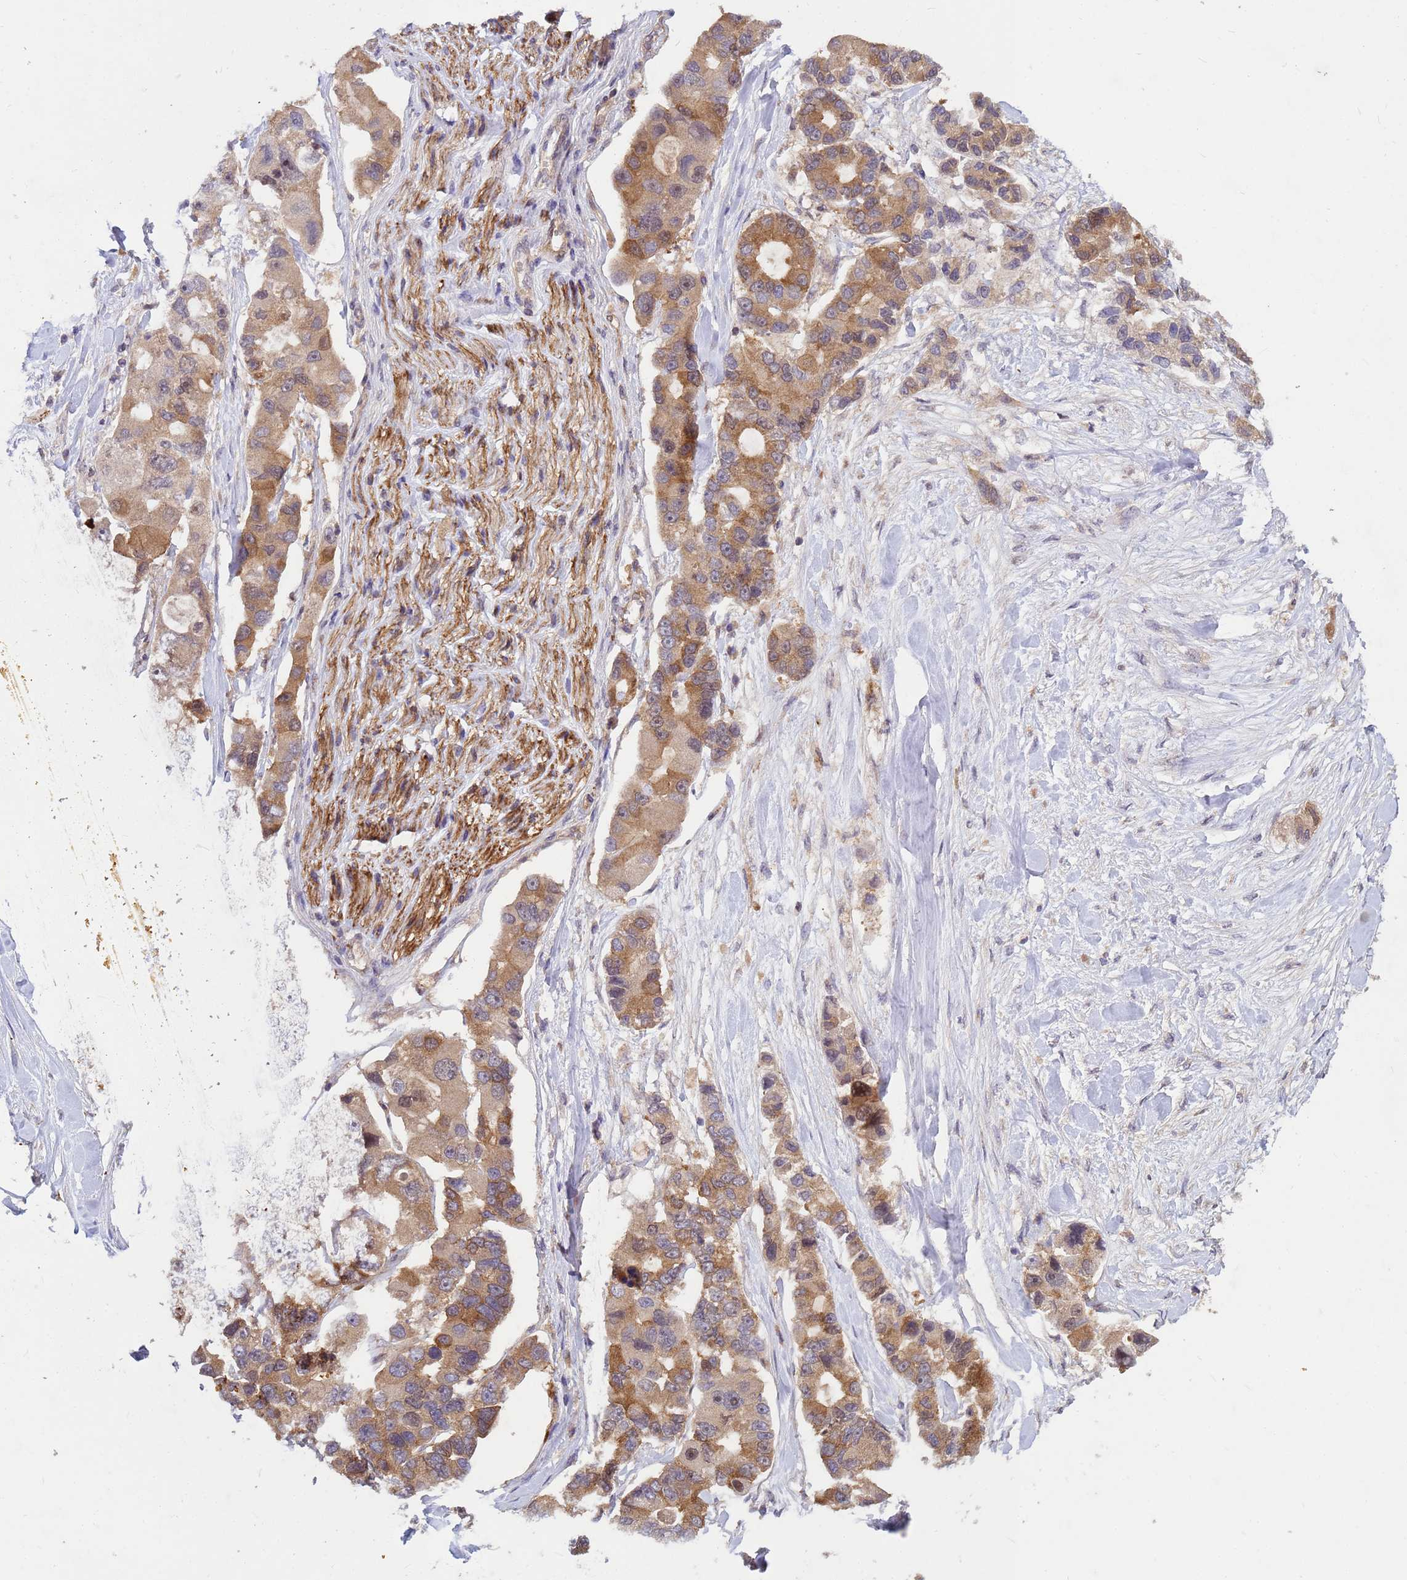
{"staining": {"intensity": "moderate", "quantity": ">75%", "location": "cytoplasmic/membranous"}, "tissue": "lung cancer", "cell_type": "Tumor cells", "image_type": "cancer", "snomed": [{"axis": "morphology", "description": "Adenocarcinoma, NOS"}, {"axis": "topography", "description": "Lung"}], "caption": "Immunohistochemistry (DAB) staining of human lung cancer (adenocarcinoma) exhibits moderate cytoplasmic/membranous protein staining in about >75% of tumor cells.", "gene": "PPP2CB", "patient": {"sex": "female", "age": 54}}